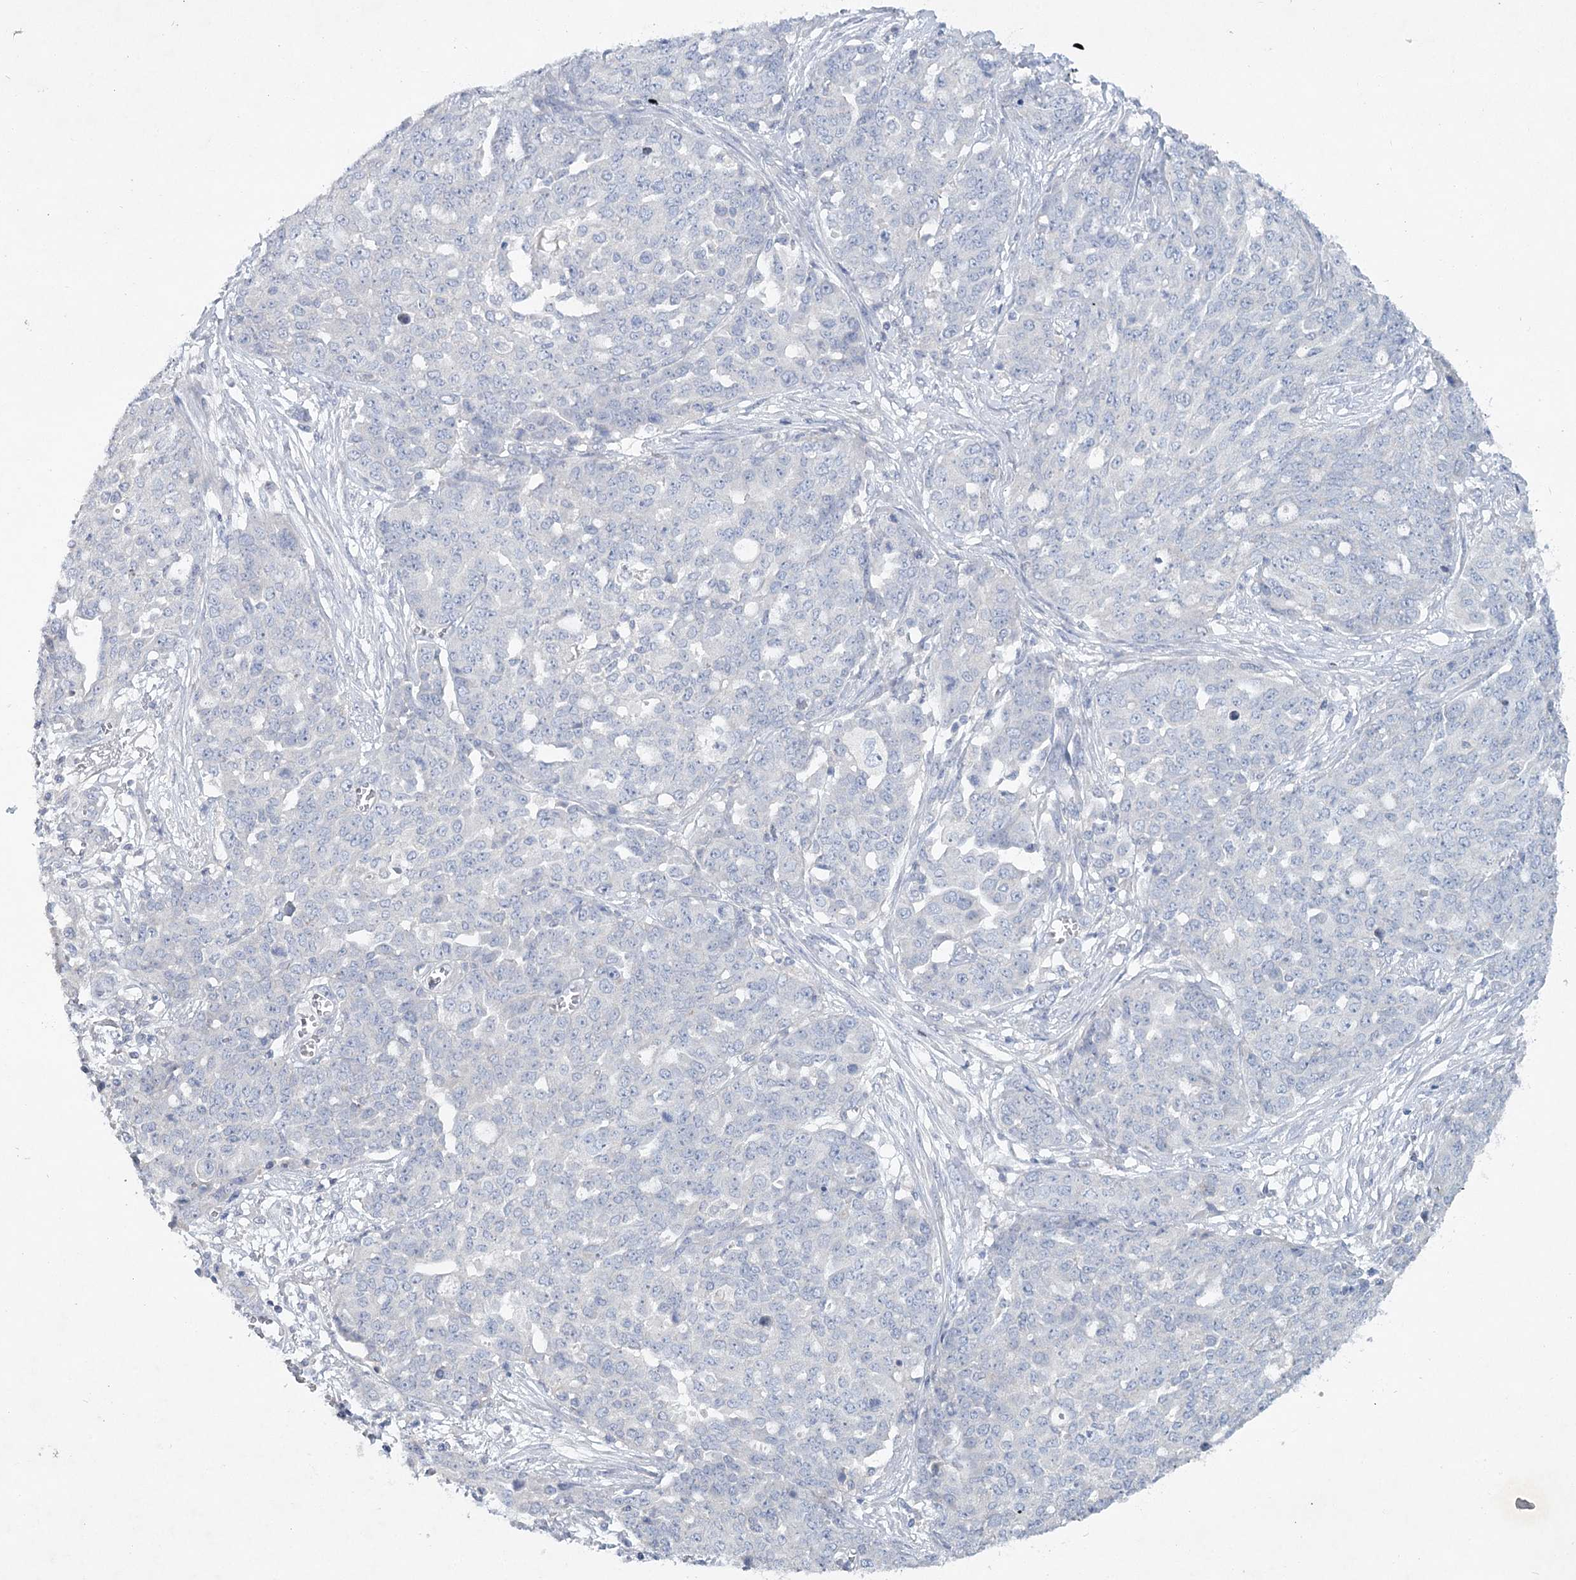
{"staining": {"intensity": "negative", "quantity": "none", "location": "none"}, "tissue": "ovarian cancer", "cell_type": "Tumor cells", "image_type": "cancer", "snomed": [{"axis": "morphology", "description": "Cystadenocarcinoma, serous, NOS"}, {"axis": "topography", "description": "Soft tissue"}, {"axis": "topography", "description": "Ovary"}], "caption": "Human serous cystadenocarcinoma (ovarian) stained for a protein using IHC exhibits no staining in tumor cells.", "gene": "MAP3K13", "patient": {"sex": "female", "age": 57}}